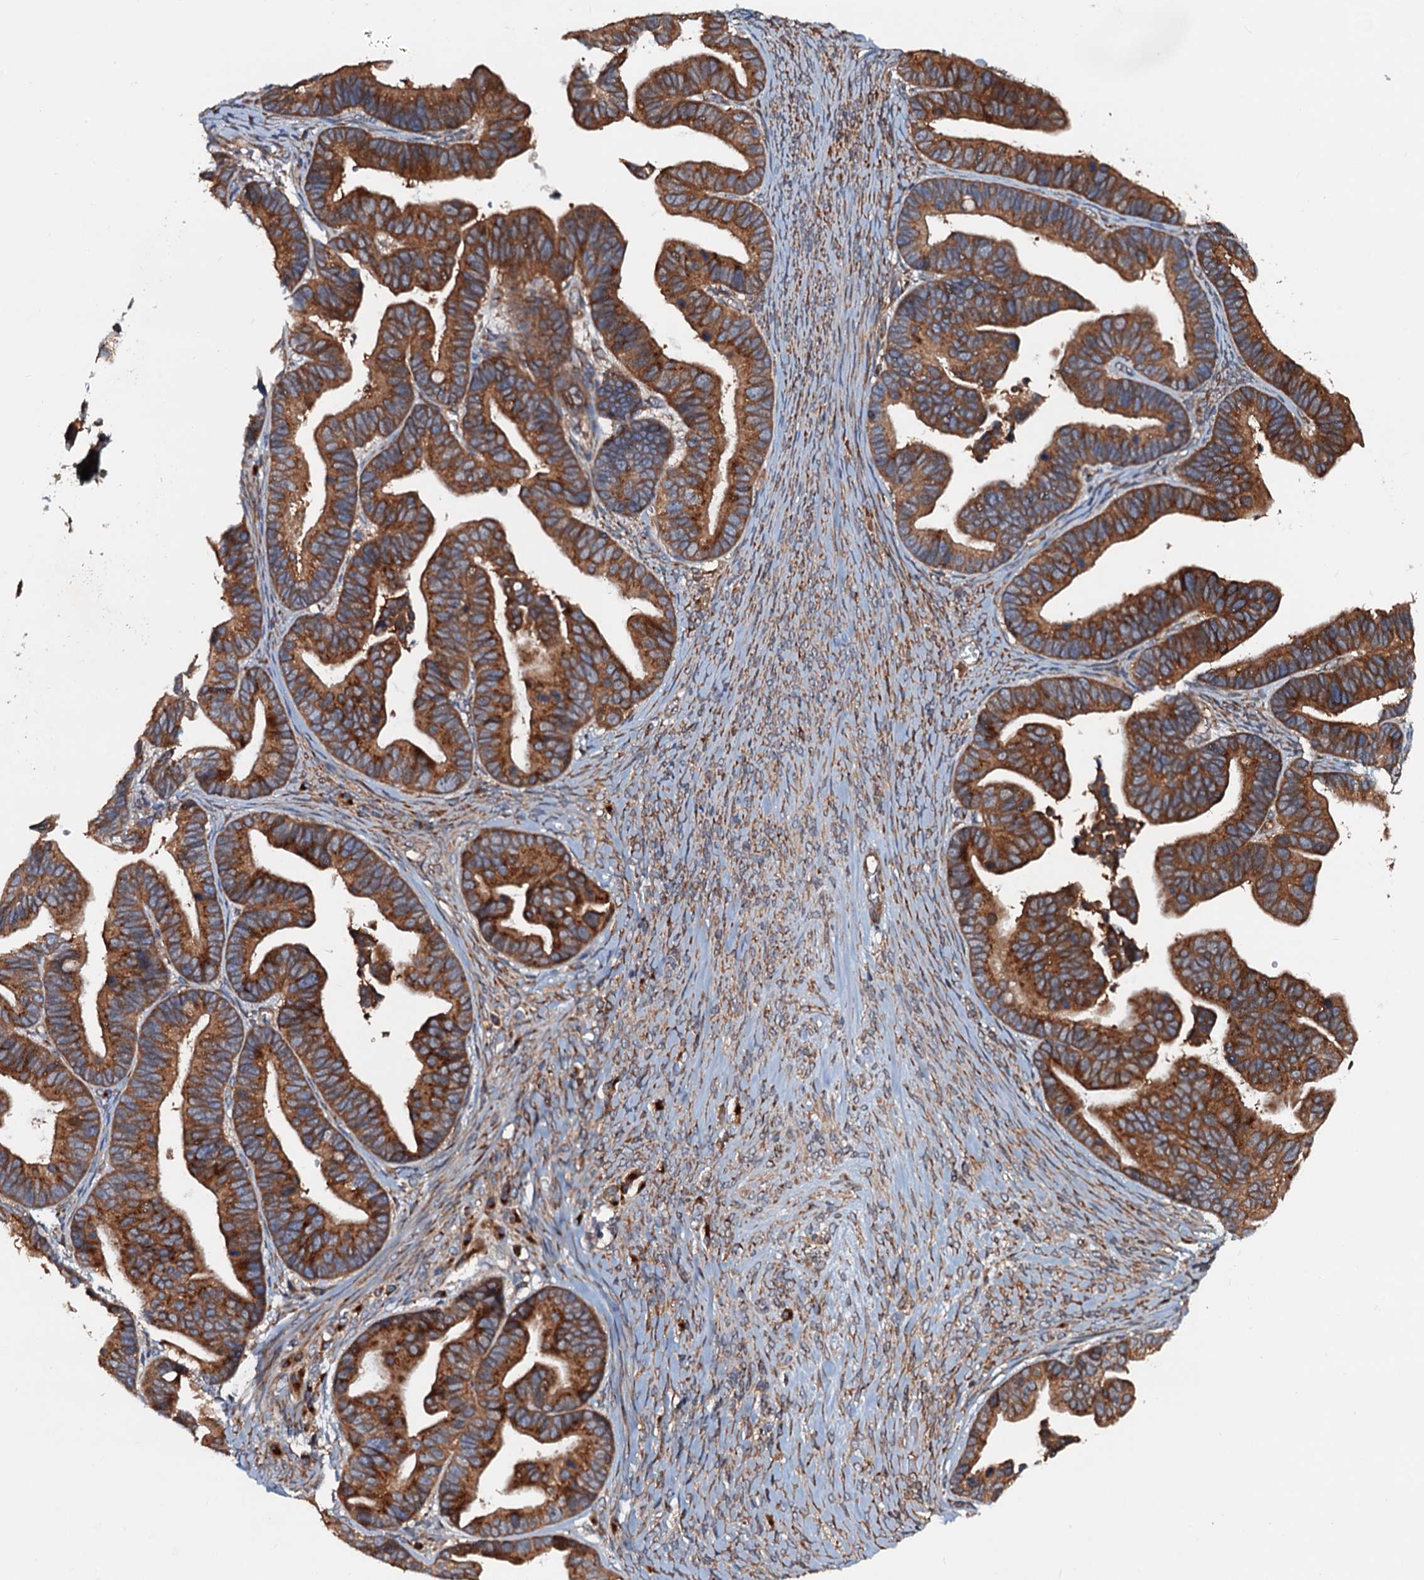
{"staining": {"intensity": "strong", "quantity": ">75%", "location": "cytoplasmic/membranous"}, "tissue": "ovarian cancer", "cell_type": "Tumor cells", "image_type": "cancer", "snomed": [{"axis": "morphology", "description": "Cystadenocarcinoma, serous, NOS"}, {"axis": "topography", "description": "Ovary"}], "caption": "Protein expression analysis of serous cystadenocarcinoma (ovarian) displays strong cytoplasmic/membranous staining in about >75% of tumor cells.", "gene": "COG3", "patient": {"sex": "female", "age": 56}}